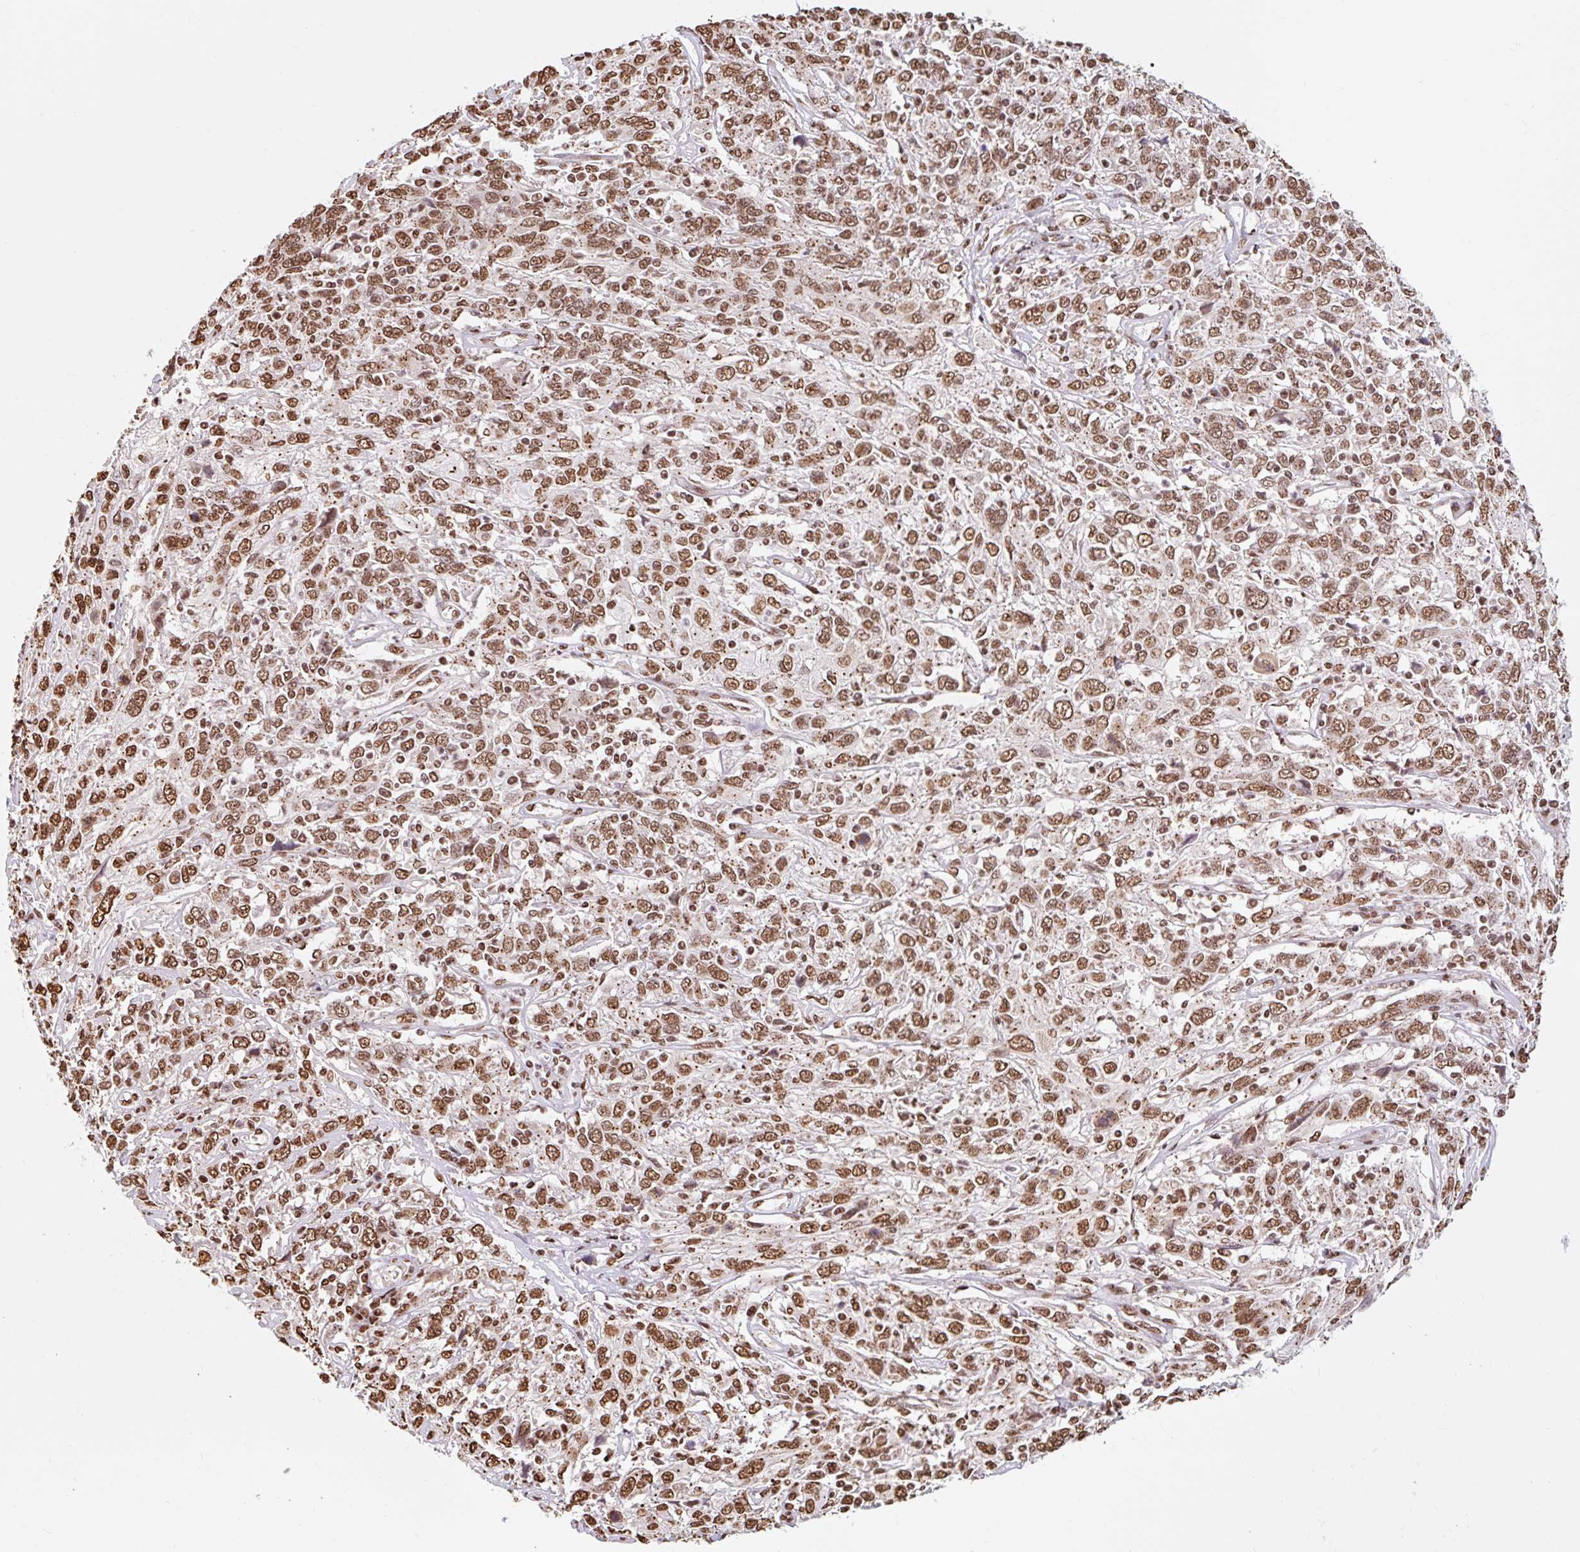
{"staining": {"intensity": "moderate", "quantity": ">75%", "location": "nuclear"}, "tissue": "cervical cancer", "cell_type": "Tumor cells", "image_type": "cancer", "snomed": [{"axis": "morphology", "description": "Squamous cell carcinoma, NOS"}, {"axis": "topography", "description": "Cervix"}], "caption": "Immunohistochemistry (IHC) photomicrograph of cervical squamous cell carcinoma stained for a protein (brown), which shows medium levels of moderate nuclear positivity in about >75% of tumor cells.", "gene": "BICRA", "patient": {"sex": "female", "age": 46}}